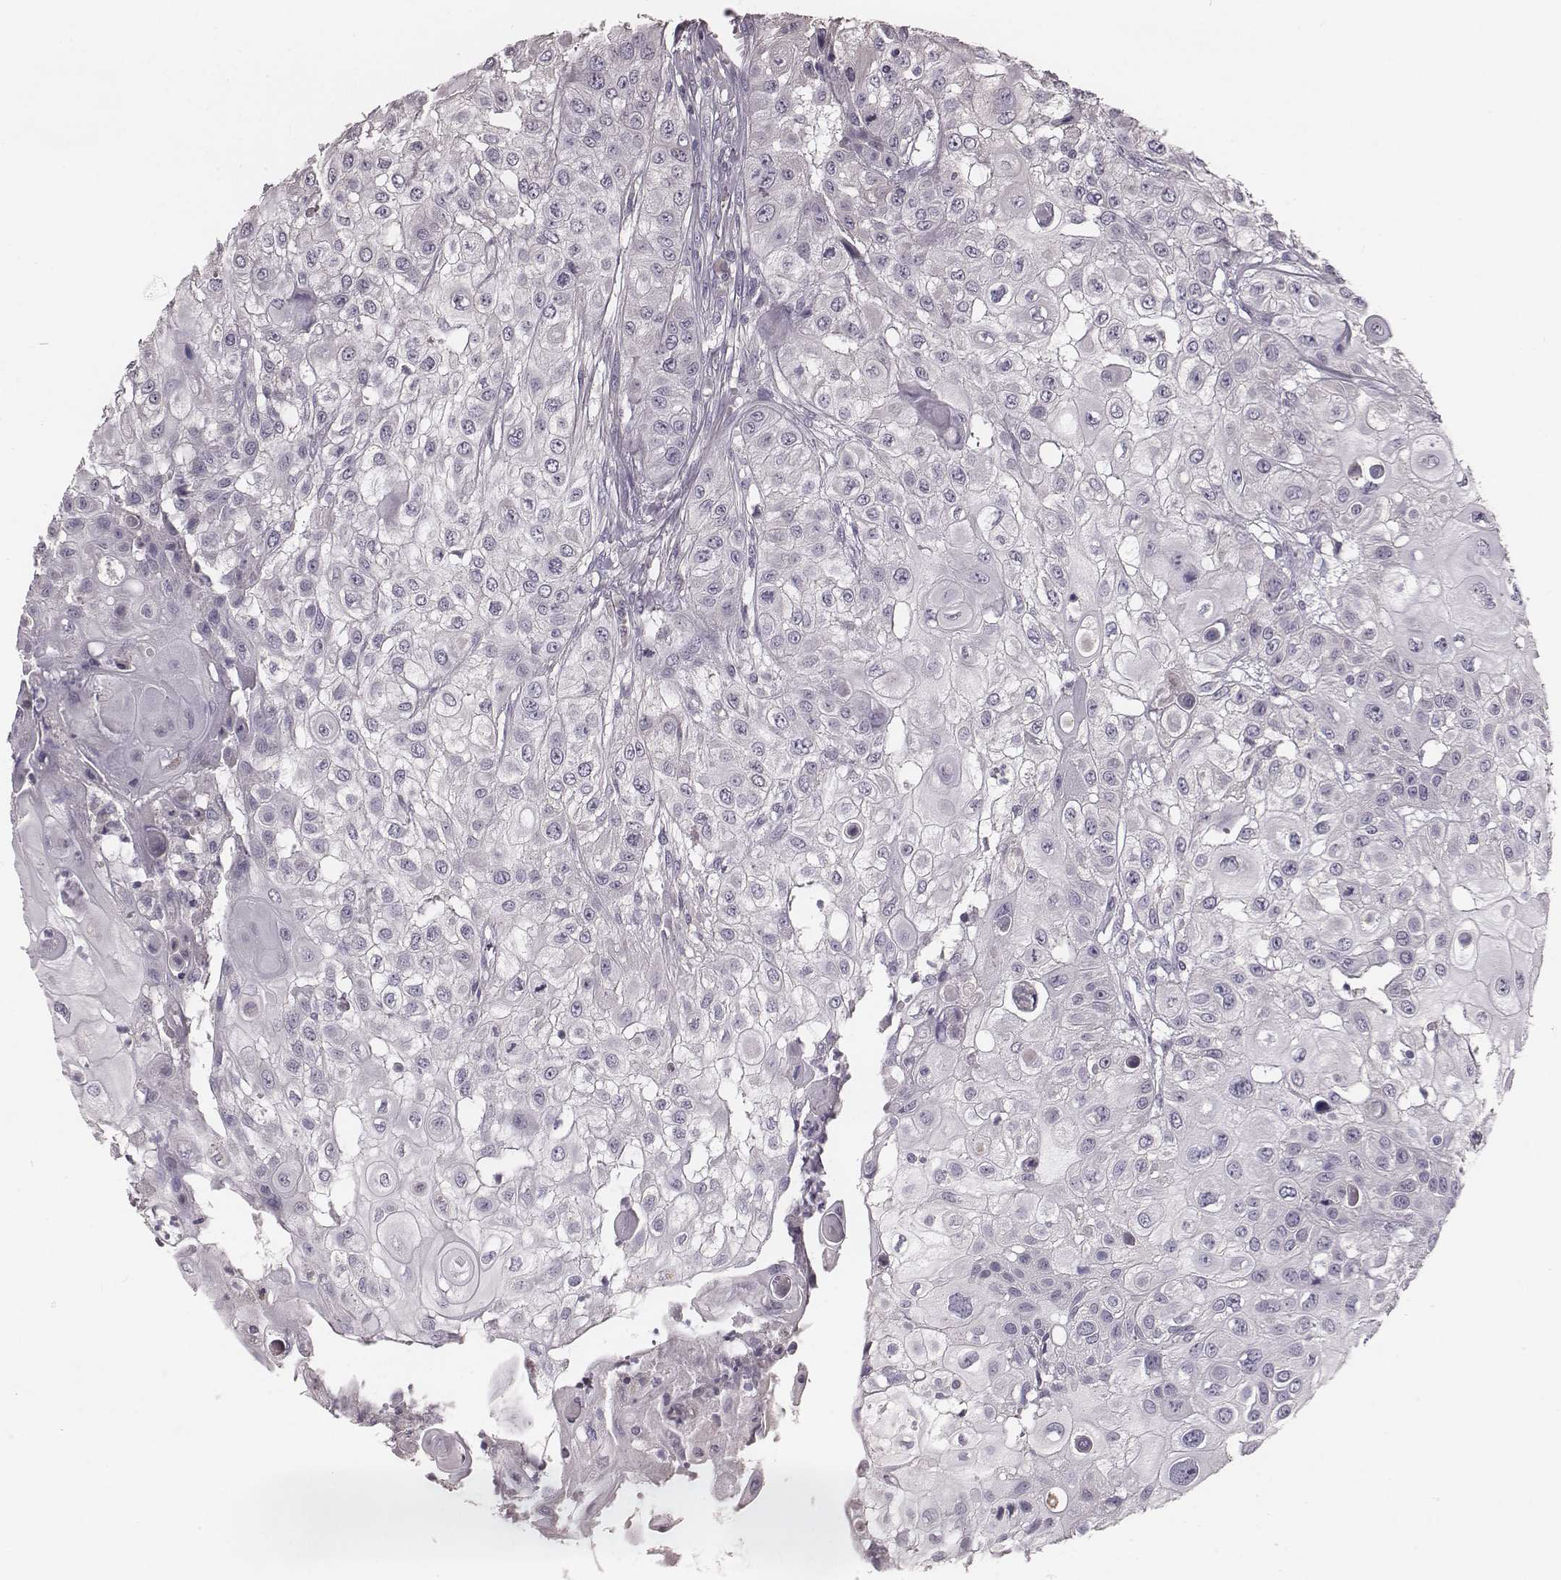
{"staining": {"intensity": "negative", "quantity": "none", "location": "none"}, "tissue": "urothelial cancer", "cell_type": "Tumor cells", "image_type": "cancer", "snomed": [{"axis": "morphology", "description": "Urothelial carcinoma, High grade"}, {"axis": "topography", "description": "Urinary bladder"}], "caption": "High magnification brightfield microscopy of urothelial carcinoma (high-grade) stained with DAB (3,3'-diaminobenzidine) (brown) and counterstained with hematoxylin (blue): tumor cells show no significant staining.", "gene": "SMIM24", "patient": {"sex": "female", "age": 79}}